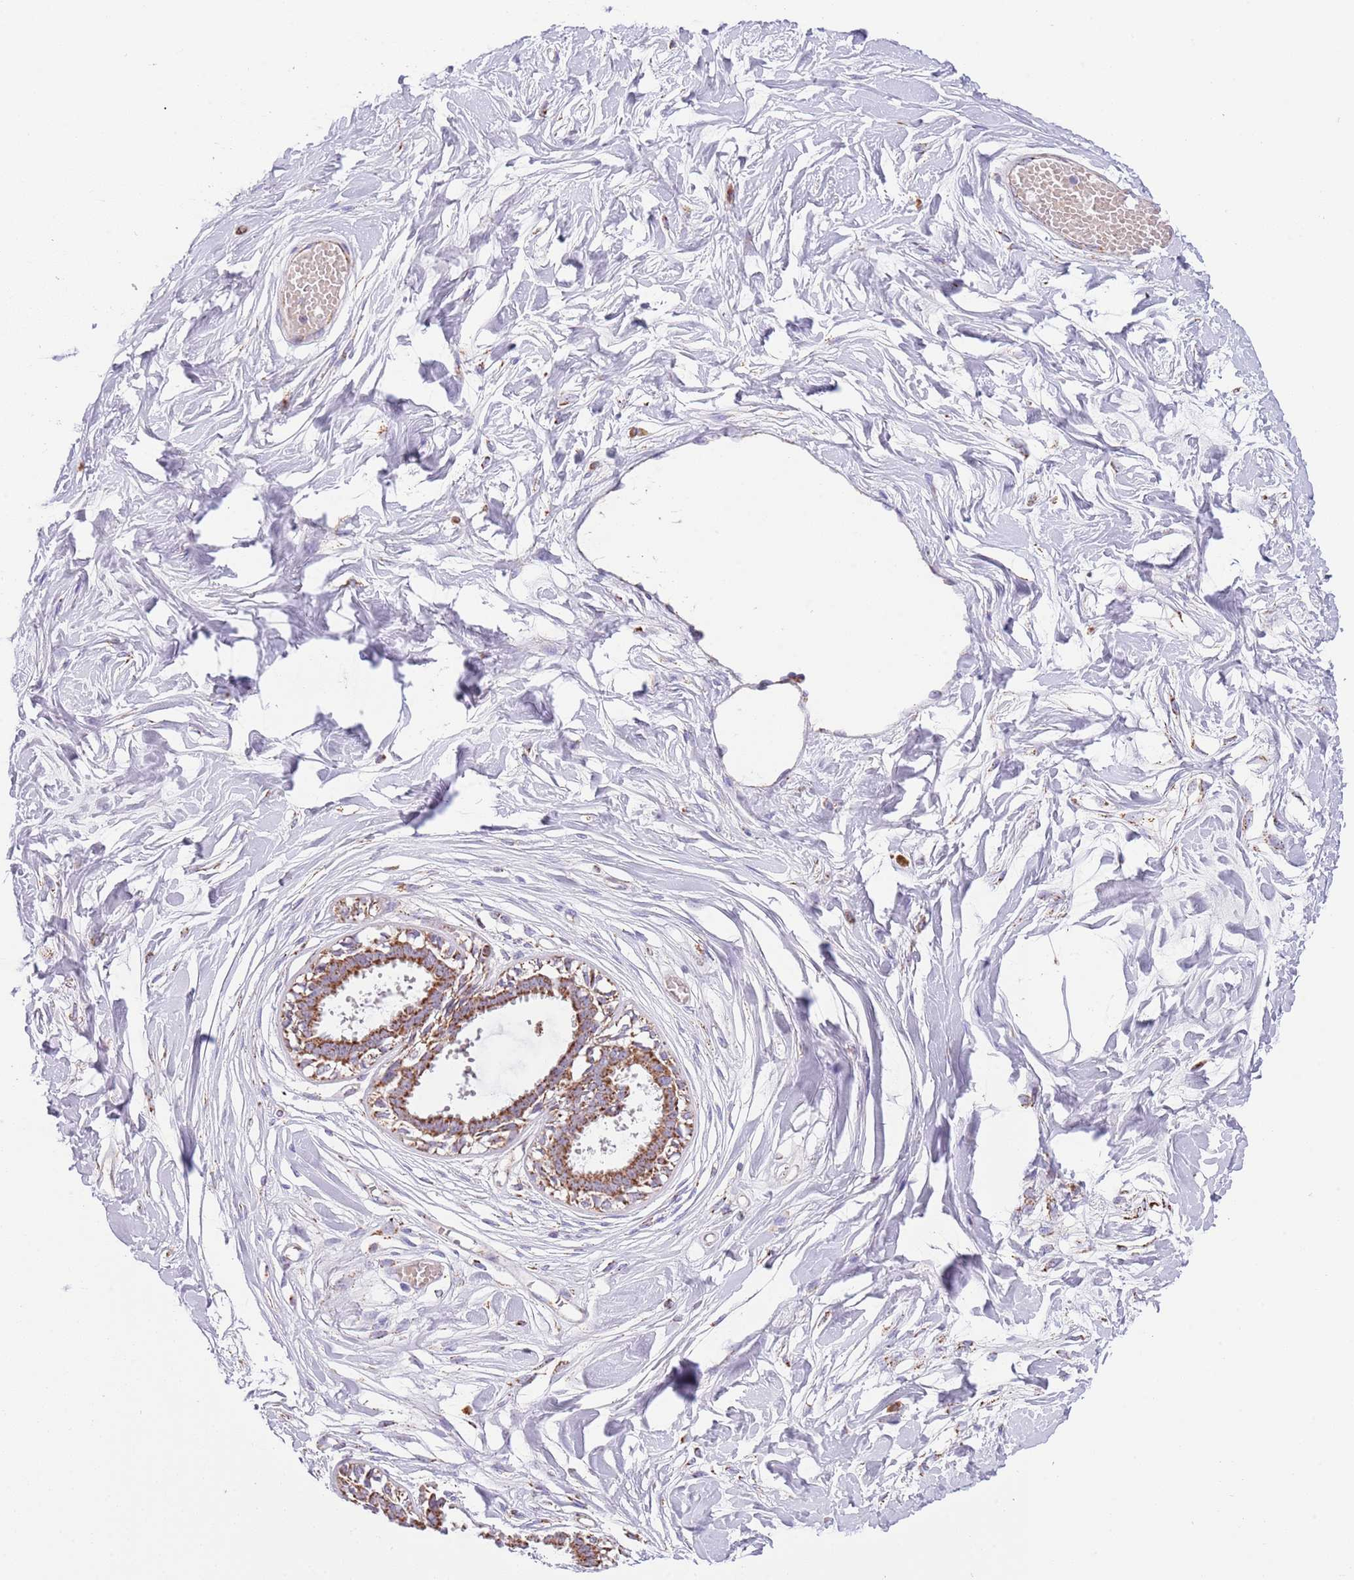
{"staining": {"intensity": "negative", "quantity": "none", "location": "none"}, "tissue": "breast", "cell_type": "Adipocytes", "image_type": "normal", "snomed": [{"axis": "morphology", "description": "Normal tissue, NOS"}, {"axis": "topography", "description": "Breast"}], "caption": "An immunohistochemistry (IHC) micrograph of normal breast is shown. There is no staining in adipocytes of breast. Nuclei are stained in blue.", "gene": "LHX6", "patient": {"sex": "female", "age": 45}}